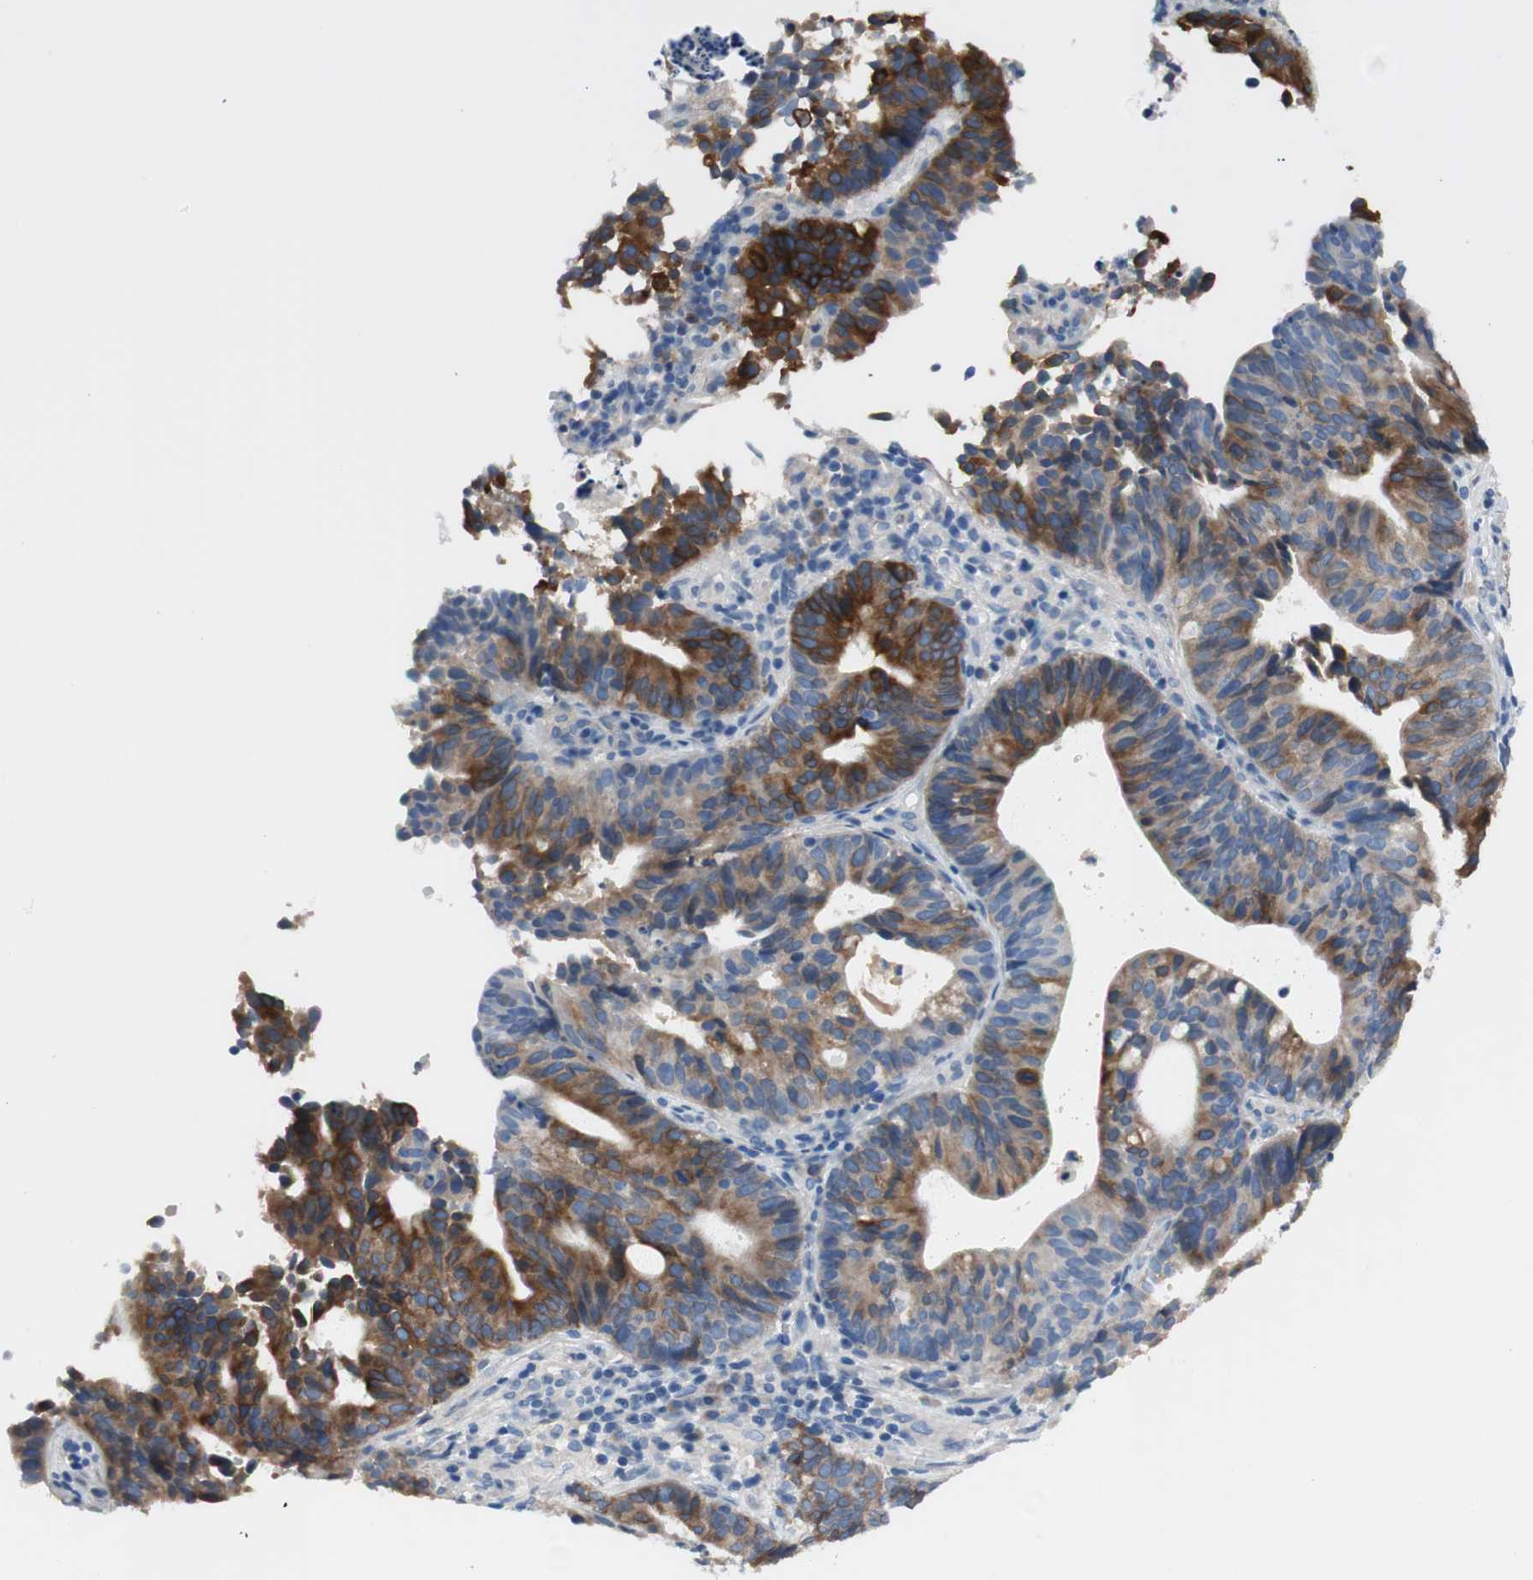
{"staining": {"intensity": "strong", "quantity": "25%-75%", "location": "cytoplasmic/membranous"}, "tissue": "endometrial cancer", "cell_type": "Tumor cells", "image_type": "cancer", "snomed": [{"axis": "morphology", "description": "Adenocarcinoma, NOS"}, {"axis": "topography", "description": "Uterus"}], "caption": "Immunohistochemistry (IHC) photomicrograph of neoplastic tissue: endometrial cancer (adenocarcinoma) stained using immunohistochemistry (IHC) demonstrates high levels of strong protein expression localized specifically in the cytoplasmic/membranous of tumor cells, appearing as a cytoplasmic/membranous brown color.", "gene": "FDFT1", "patient": {"sex": "female", "age": 83}}